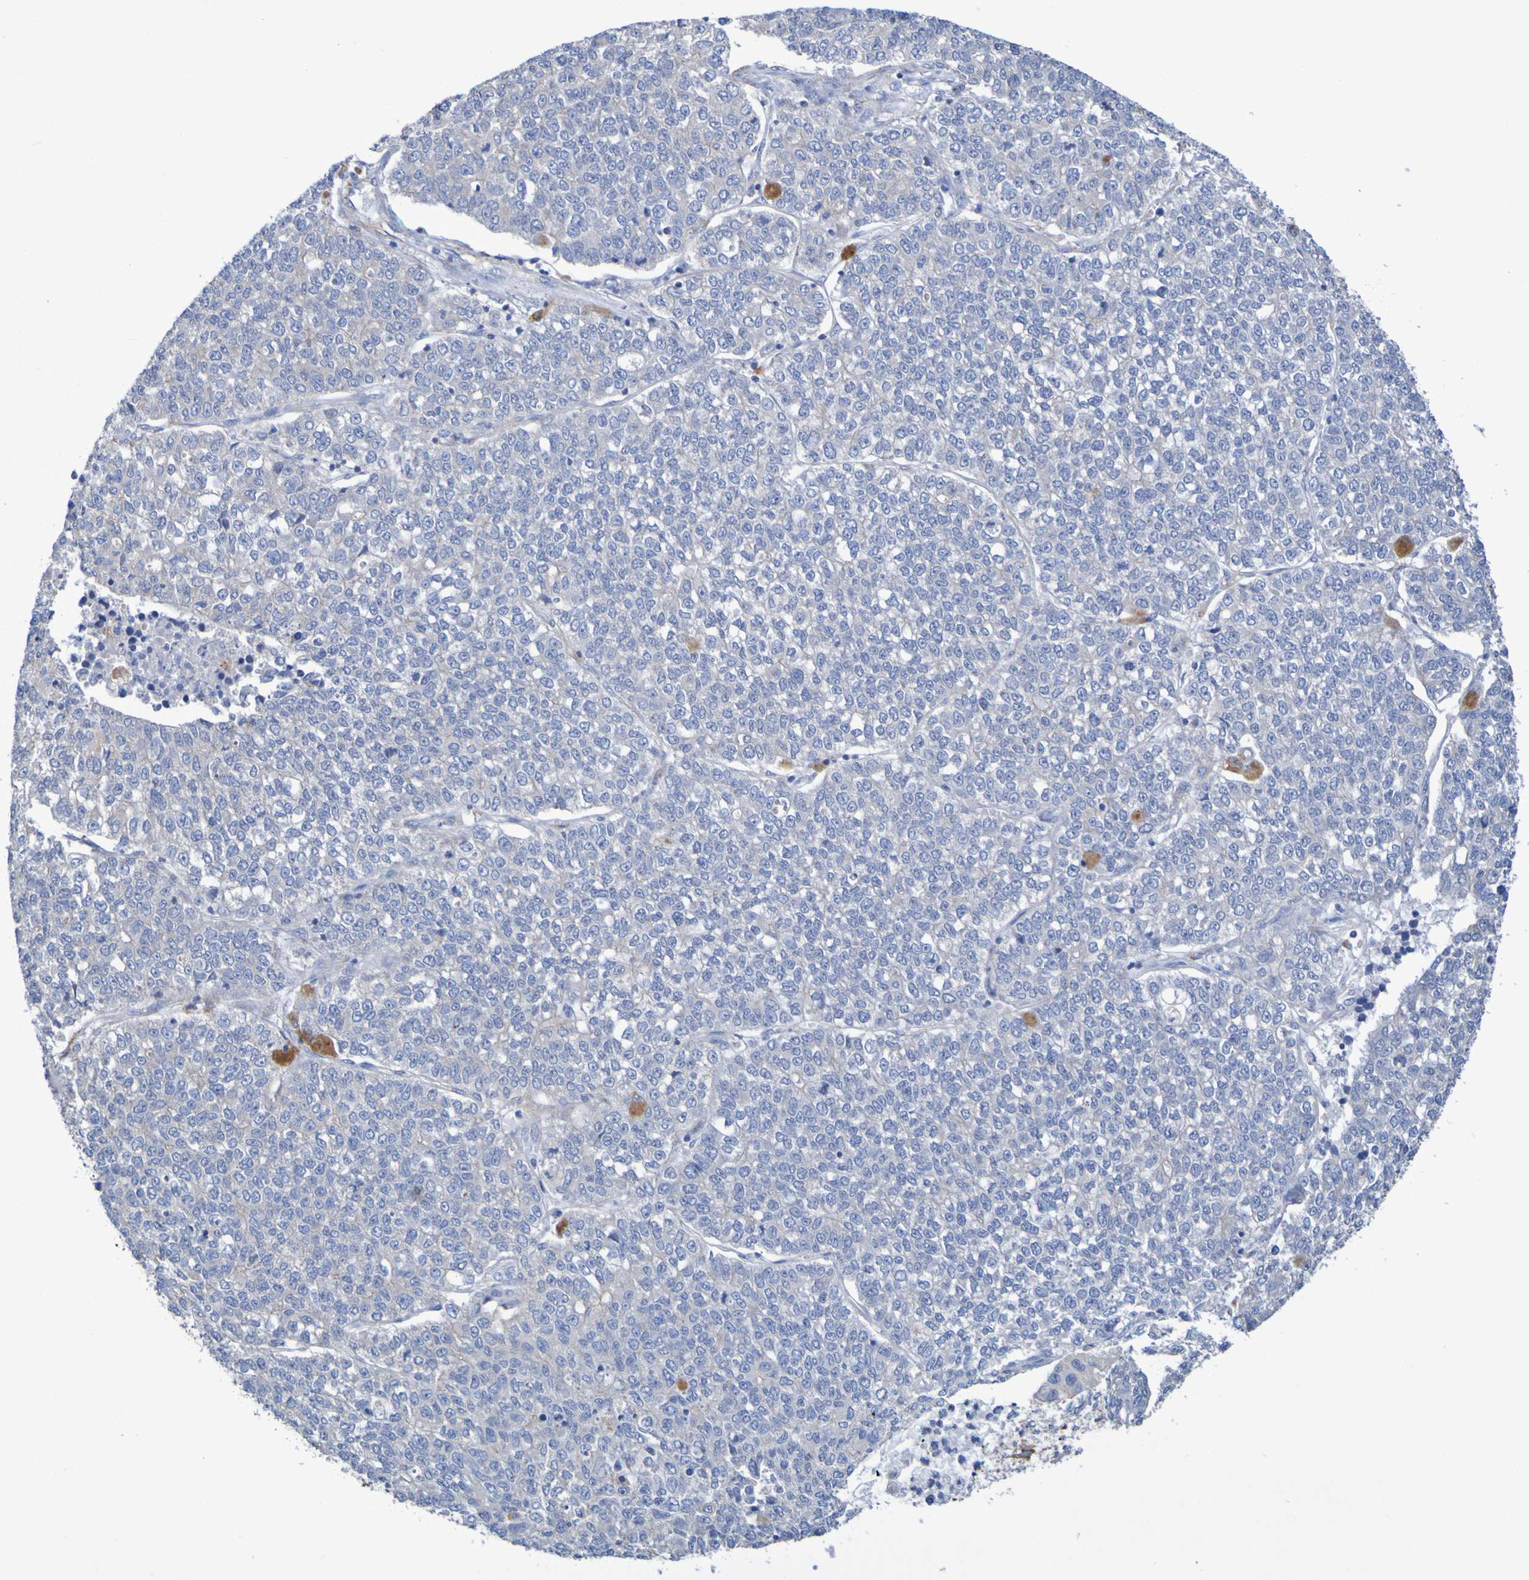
{"staining": {"intensity": "negative", "quantity": "none", "location": "none"}, "tissue": "lung cancer", "cell_type": "Tumor cells", "image_type": "cancer", "snomed": [{"axis": "morphology", "description": "Adenocarcinoma, NOS"}, {"axis": "topography", "description": "Lung"}], "caption": "This is an immunohistochemistry micrograph of lung cancer (adenocarcinoma). There is no staining in tumor cells.", "gene": "SRPRB", "patient": {"sex": "male", "age": 49}}